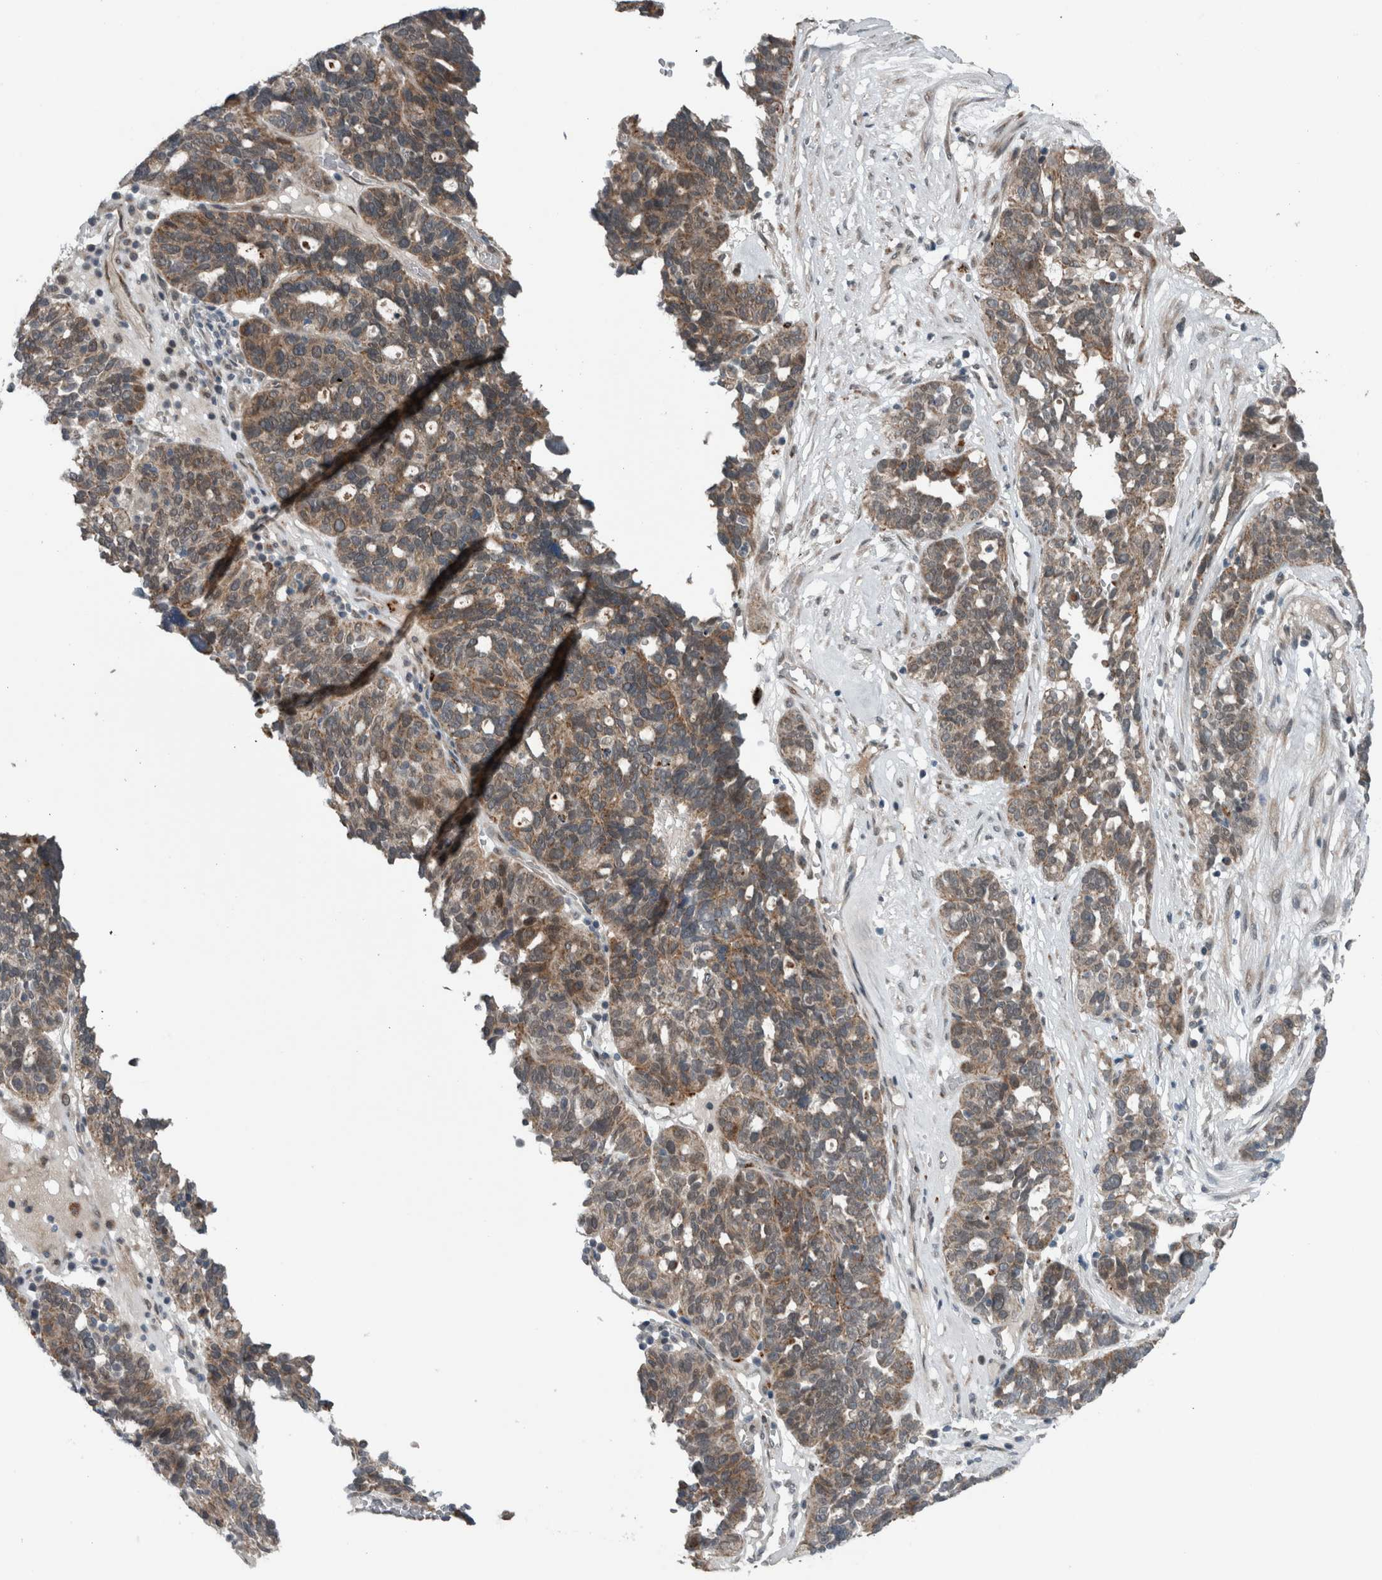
{"staining": {"intensity": "moderate", "quantity": ">75%", "location": "cytoplasmic/membranous"}, "tissue": "ovarian cancer", "cell_type": "Tumor cells", "image_type": "cancer", "snomed": [{"axis": "morphology", "description": "Cystadenocarcinoma, serous, NOS"}, {"axis": "topography", "description": "Ovary"}], "caption": "Brown immunohistochemical staining in human serous cystadenocarcinoma (ovarian) demonstrates moderate cytoplasmic/membranous staining in approximately >75% of tumor cells. The protein is shown in brown color, while the nuclei are stained blue.", "gene": "GBA2", "patient": {"sex": "female", "age": 59}}